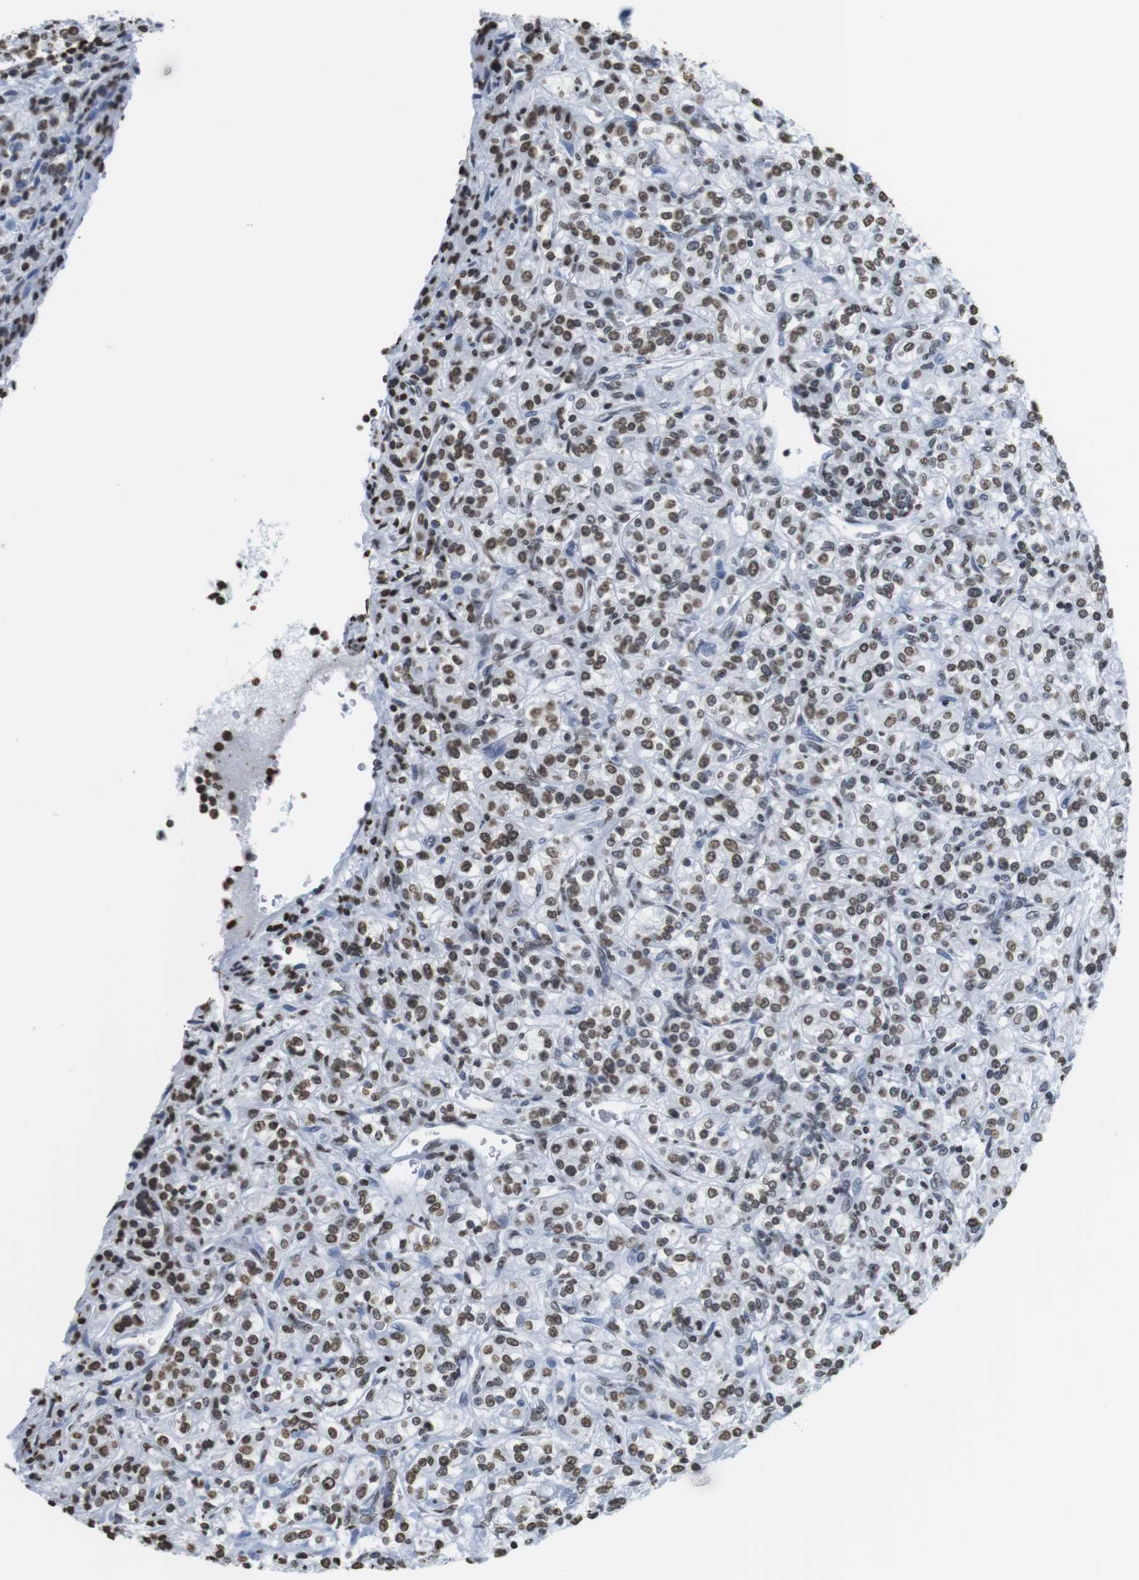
{"staining": {"intensity": "moderate", "quantity": ">75%", "location": "nuclear"}, "tissue": "renal cancer", "cell_type": "Tumor cells", "image_type": "cancer", "snomed": [{"axis": "morphology", "description": "Adenocarcinoma, NOS"}, {"axis": "topography", "description": "Kidney"}], "caption": "Immunohistochemistry (IHC) staining of adenocarcinoma (renal), which demonstrates medium levels of moderate nuclear staining in about >75% of tumor cells indicating moderate nuclear protein positivity. The staining was performed using DAB (brown) for protein detection and nuclei were counterstained in hematoxylin (blue).", "gene": "BSX", "patient": {"sex": "male", "age": 77}}